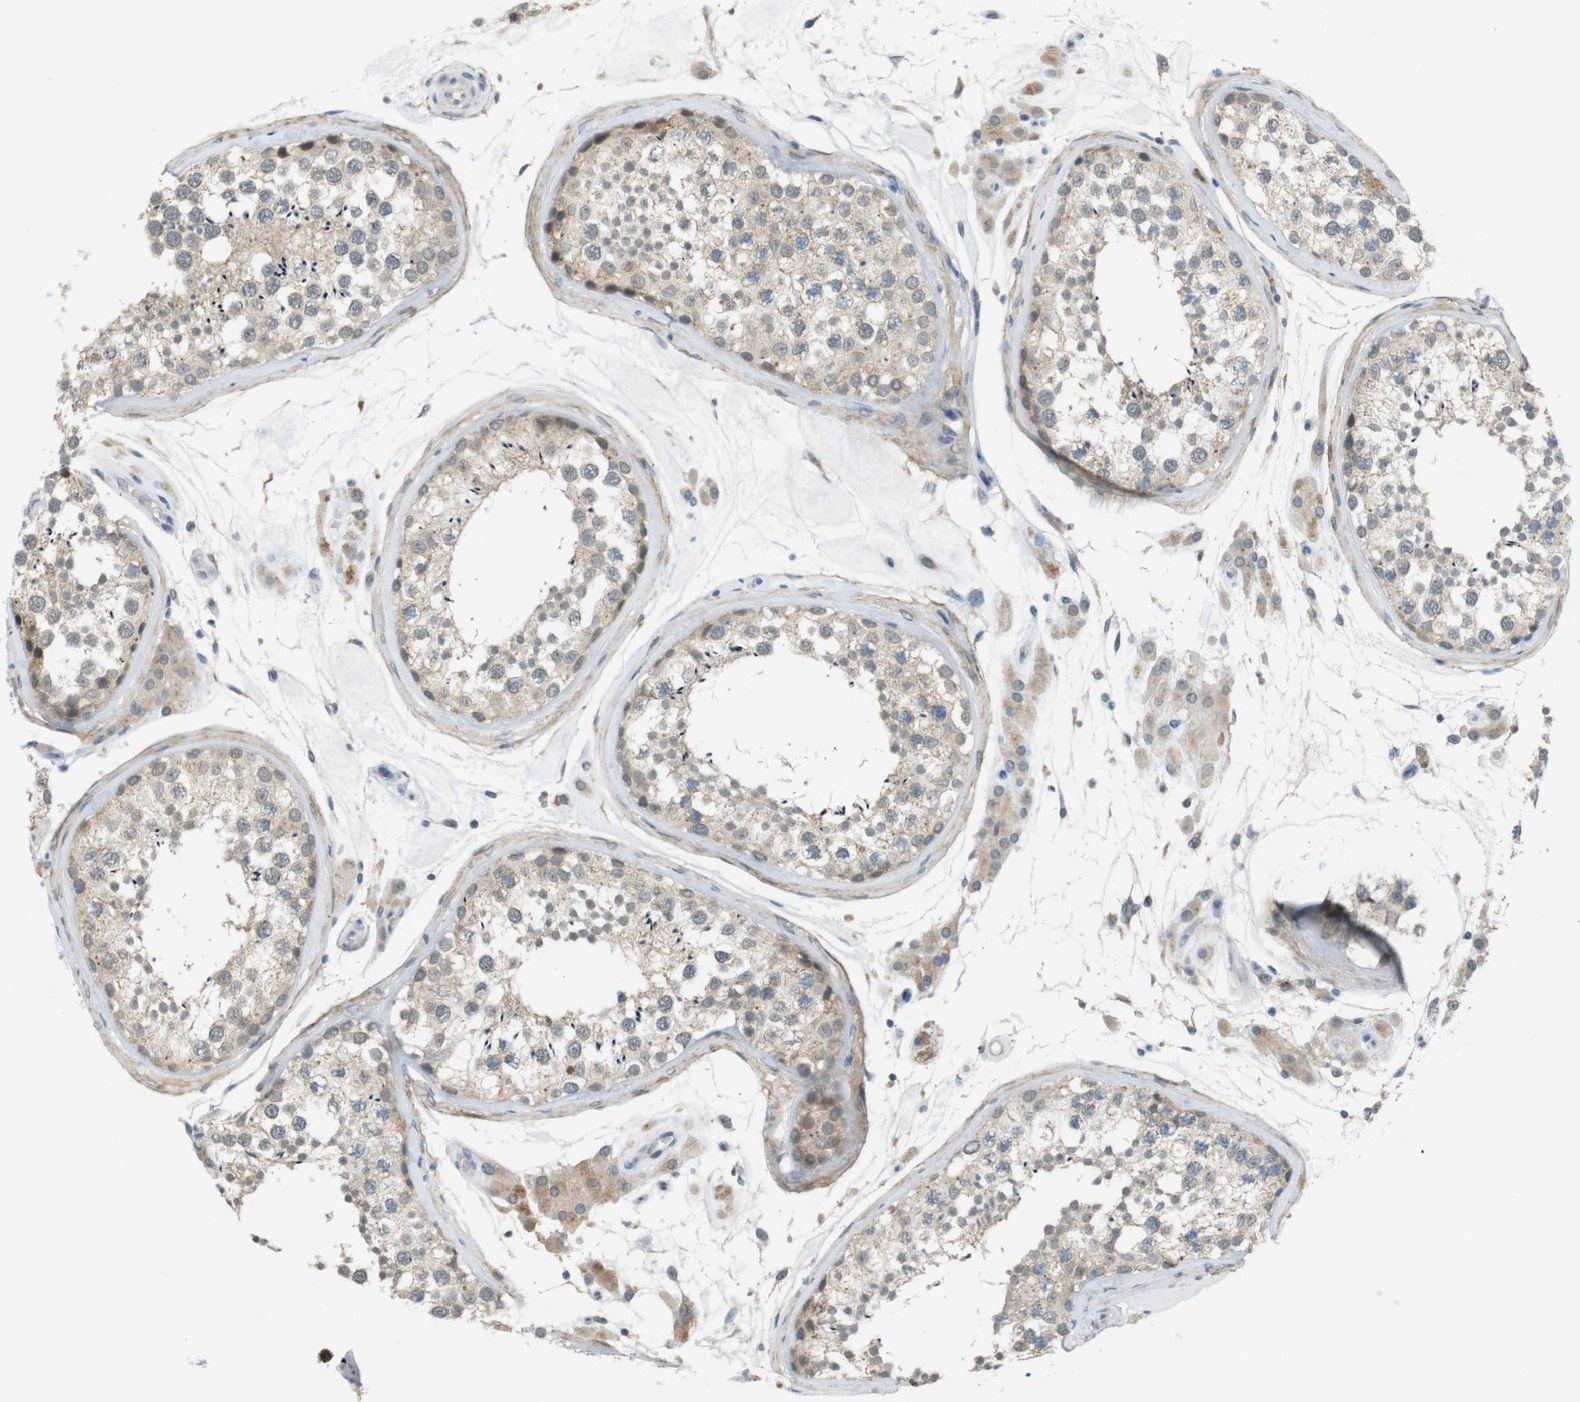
{"staining": {"intensity": "moderate", "quantity": ">75%", "location": "cytoplasmic/membranous"}, "tissue": "testis", "cell_type": "Cells in seminiferous ducts", "image_type": "normal", "snomed": [{"axis": "morphology", "description": "Normal tissue, NOS"}, {"axis": "topography", "description": "Testis"}], "caption": "Protein staining of benign testis reveals moderate cytoplasmic/membranous expression in about >75% of cells in seminiferous ducts. (brown staining indicates protein expression, while blue staining denotes nuclei).", "gene": "UGT8", "patient": {"sex": "male", "age": 46}}